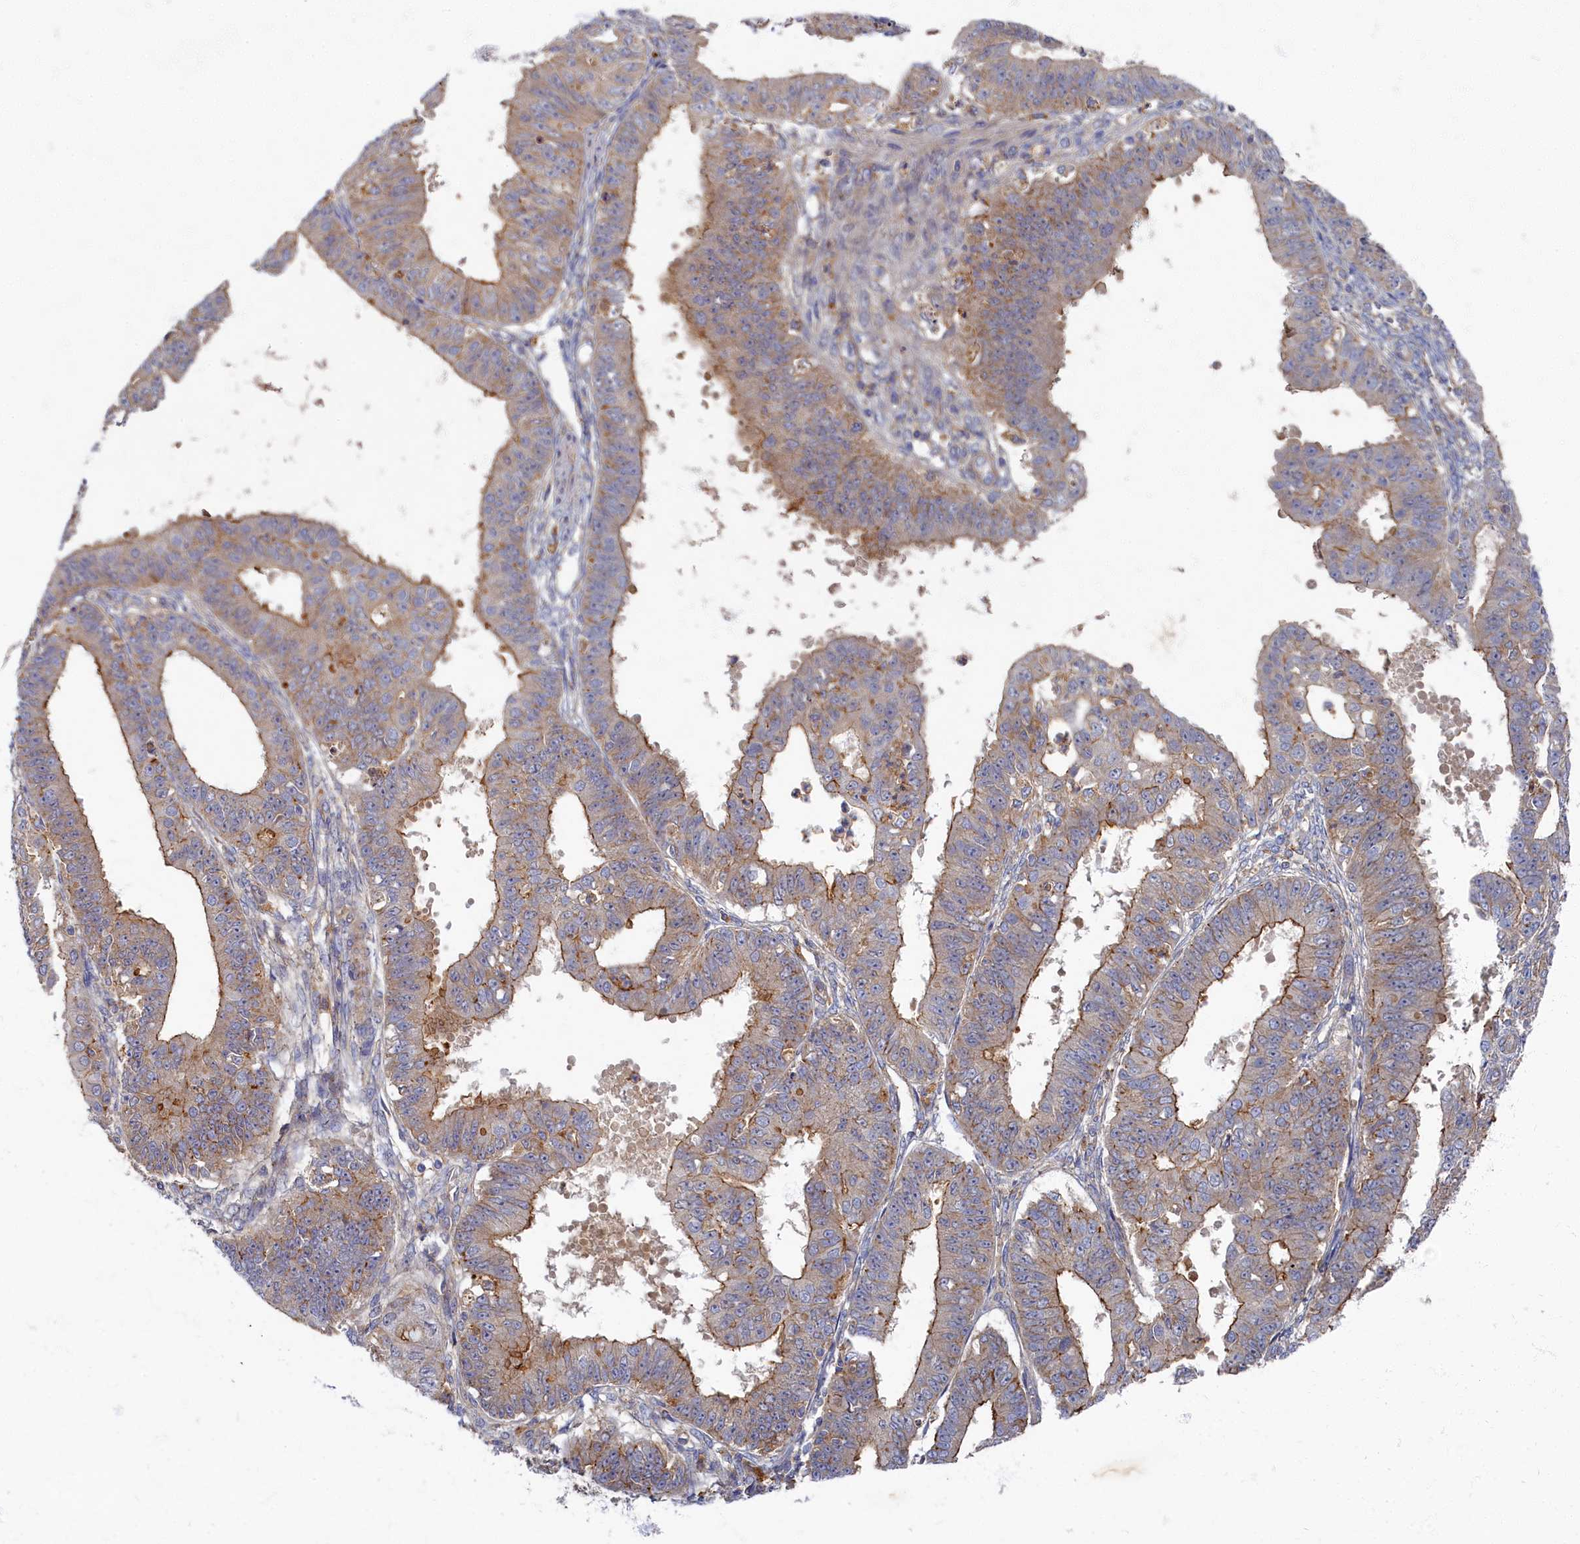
{"staining": {"intensity": "moderate", "quantity": "25%-75%", "location": "cytoplasmic/membranous"}, "tissue": "ovarian cancer", "cell_type": "Tumor cells", "image_type": "cancer", "snomed": [{"axis": "morphology", "description": "Carcinoma, endometroid"}, {"axis": "topography", "description": "Appendix"}, {"axis": "topography", "description": "Ovary"}], "caption": "Tumor cells exhibit medium levels of moderate cytoplasmic/membranous positivity in approximately 25%-75% of cells in human ovarian endometroid carcinoma.", "gene": "PSMG2", "patient": {"sex": "female", "age": 42}}